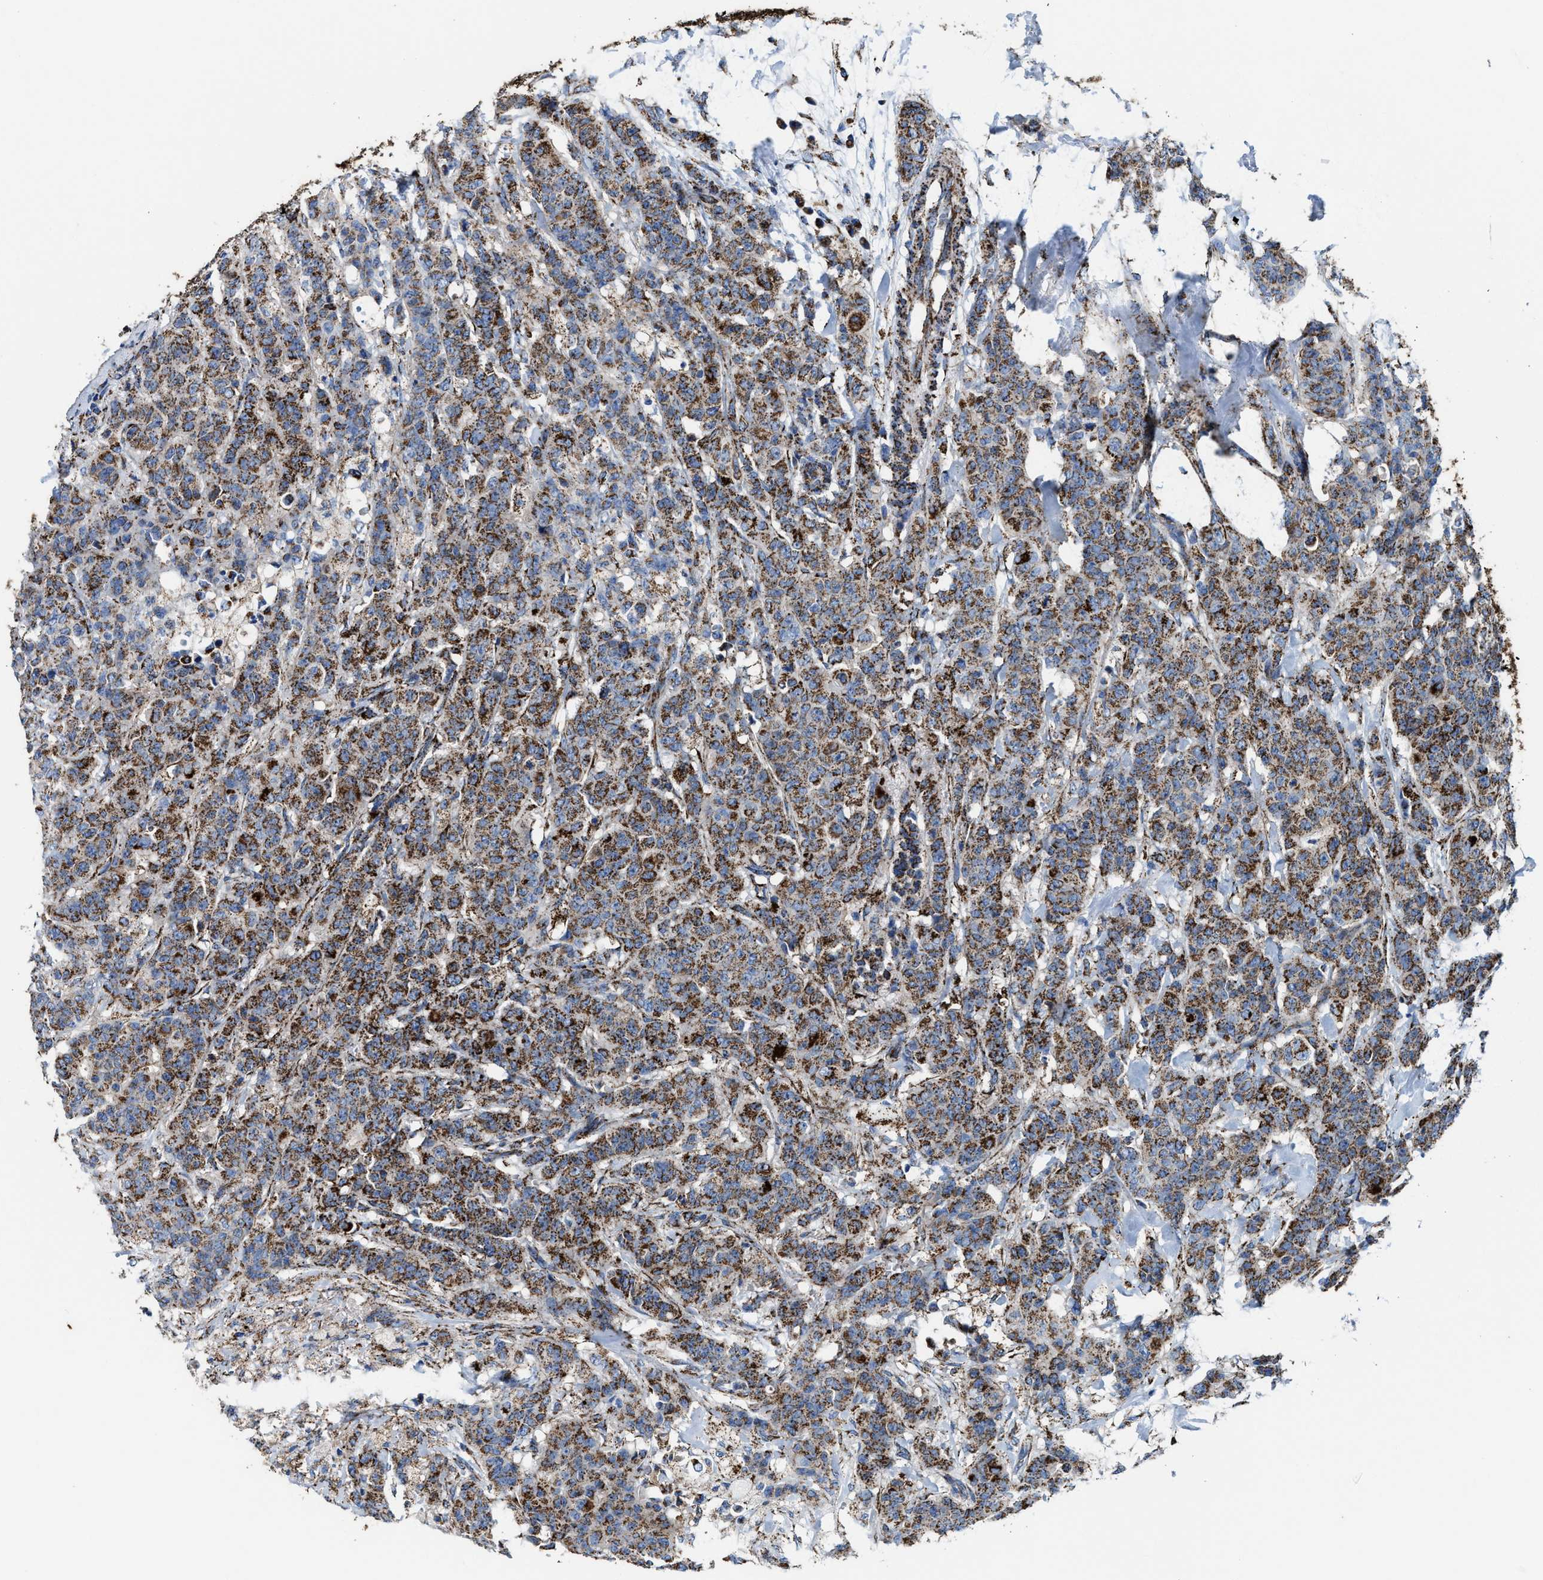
{"staining": {"intensity": "strong", "quantity": ">75%", "location": "cytoplasmic/membranous"}, "tissue": "breast cancer", "cell_type": "Tumor cells", "image_type": "cancer", "snomed": [{"axis": "morphology", "description": "Normal tissue, NOS"}, {"axis": "morphology", "description": "Duct carcinoma"}, {"axis": "topography", "description": "Breast"}], "caption": "This photomicrograph displays immunohistochemistry (IHC) staining of human intraductal carcinoma (breast), with high strong cytoplasmic/membranous positivity in about >75% of tumor cells.", "gene": "ALDH1B1", "patient": {"sex": "female", "age": 40}}